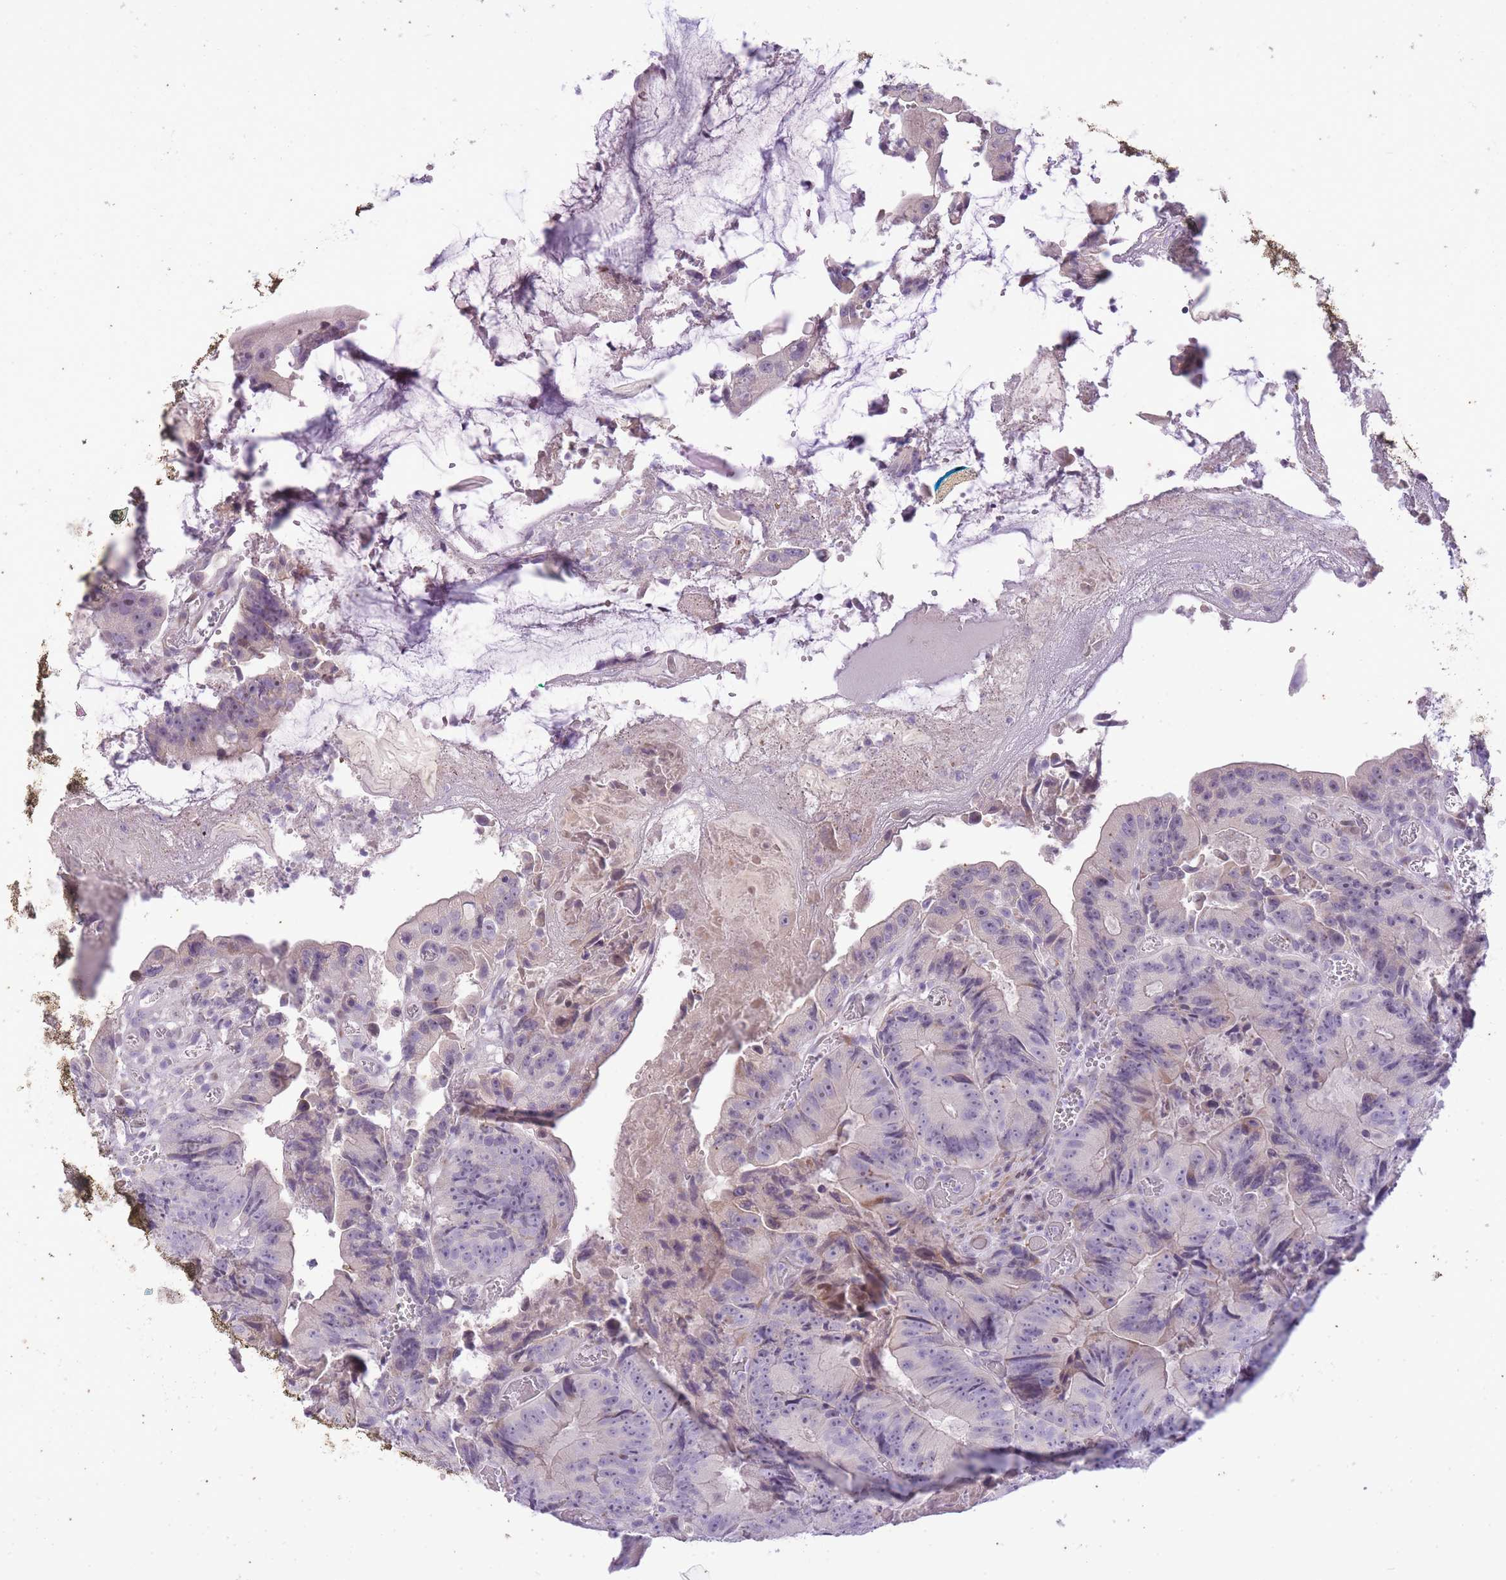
{"staining": {"intensity": "negative", "quantity": "none", "location": "none"}, "tissue": "colorectal cancer", "cell_type": "Tumor cells", "image_type": "cancer", "snomed": [{"axis": "morphology", "description": "Adenocarcinoma, NOS"}, {"axis": "topography", "description": "Colon"}], "caption": "High power microscopy photomicrograph of an IHC image of colorectal cancer, revealing no significant expression in tumor cells.", "gene": "CNTNAP3", "patient": {"sex": "female", "age": 86}}